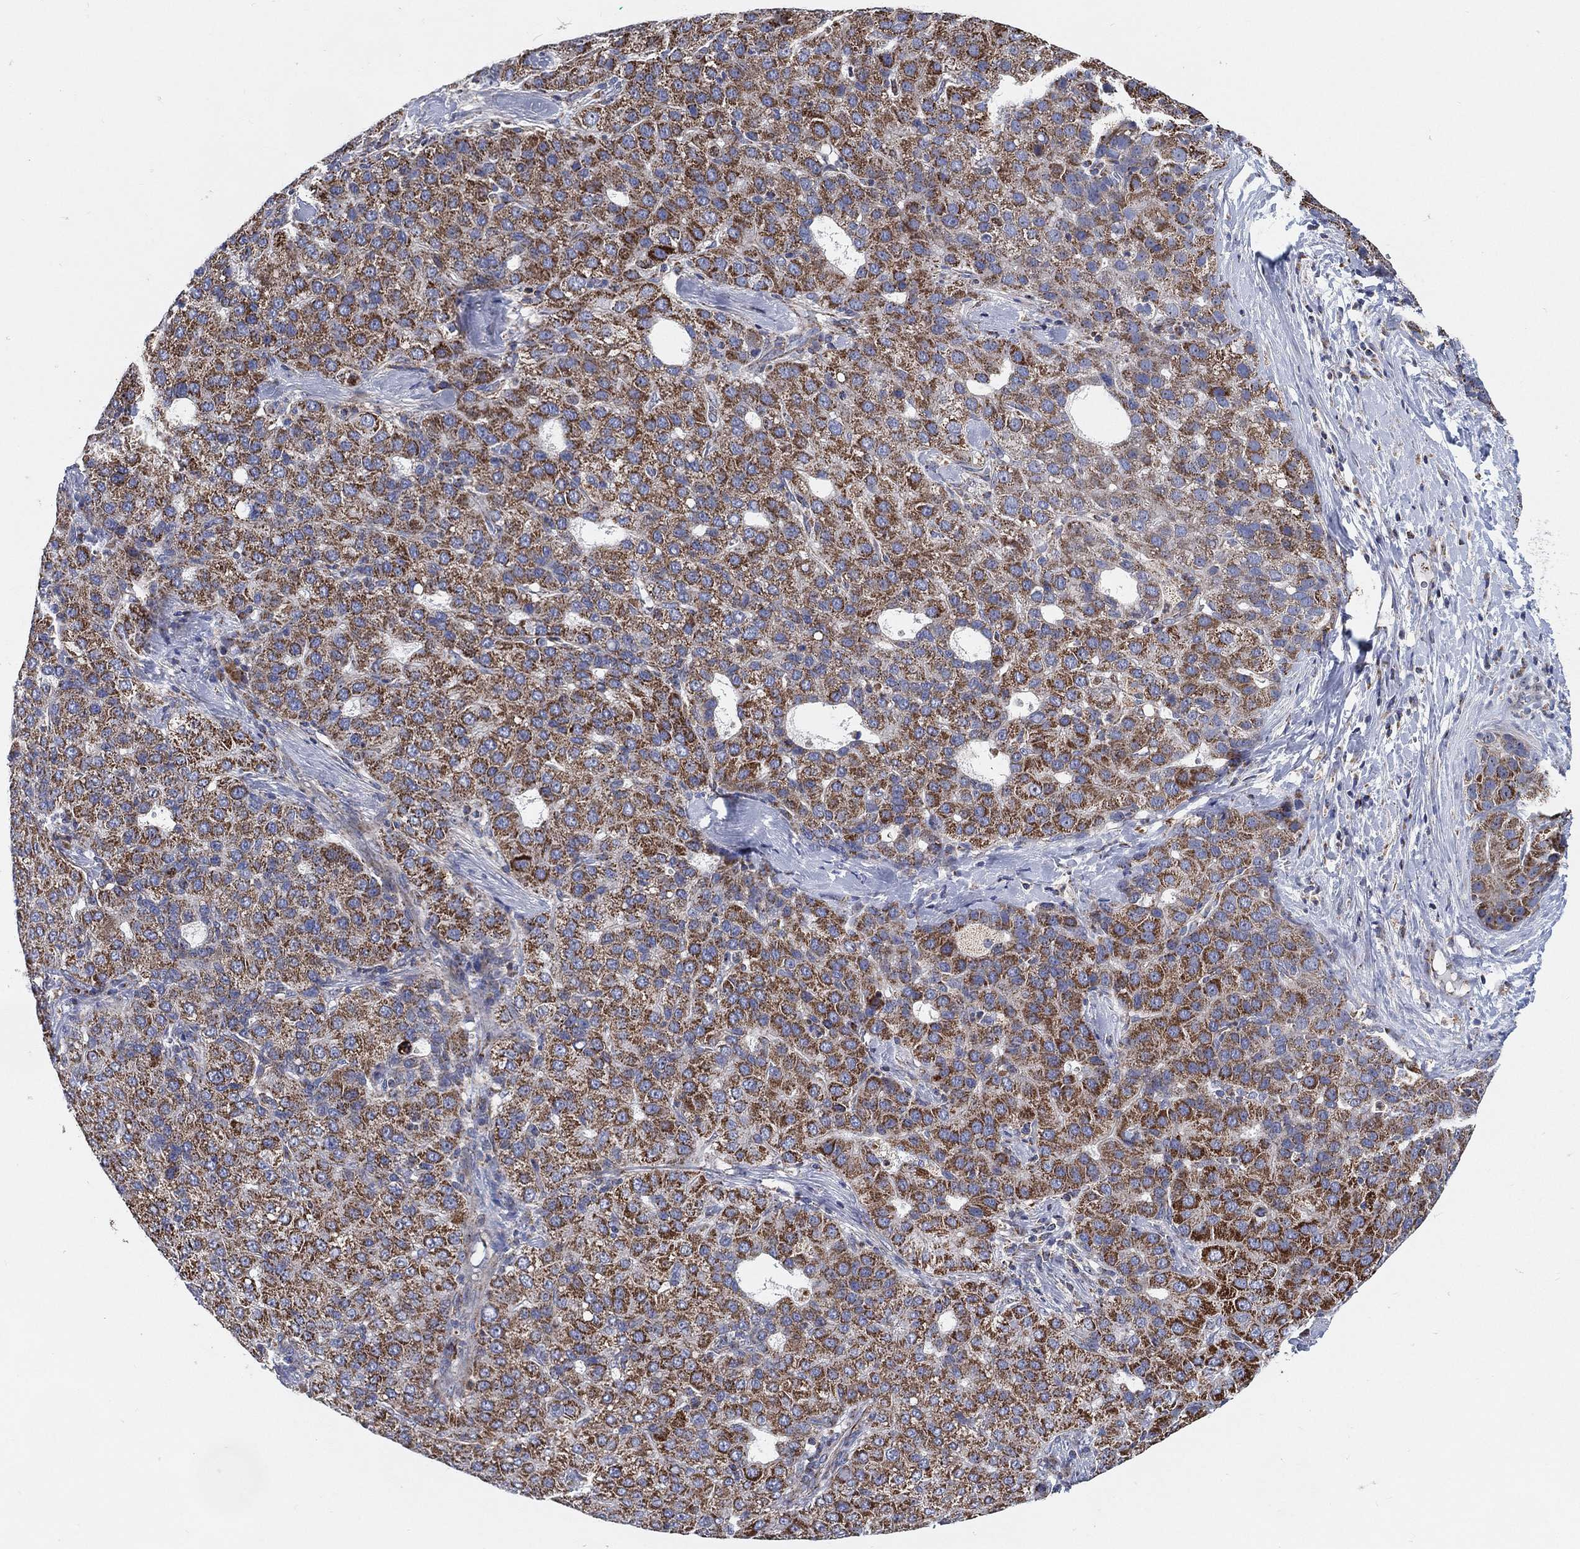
{"staining": {"intensity": "strong", "quantity": "25%-75%", "location": "cytoplasmic/membranous"}, "tissue": "liver cancer", "cell_type": "Tumor cells", "image_type": "cancer", "snomed": [{"axis": "morphology", "description": "Carcinoma, Hepatocellular, NOS"}, {"axis": "topography", "description": "Liver"}], "caption": "High-magnification brightfield microscopy of hepatocellular carcinoma (liver) stained with DAB (3,3'-diaminobenzidine) (brown) and counterstained with hematoxylin (blue). tumor cells exhibit strong cytoplasmic/membranous expression is appreciated in approximately25%-75% of cells.", "gene": "GCAT", "patient": {"sex": "male", "age": 65}}